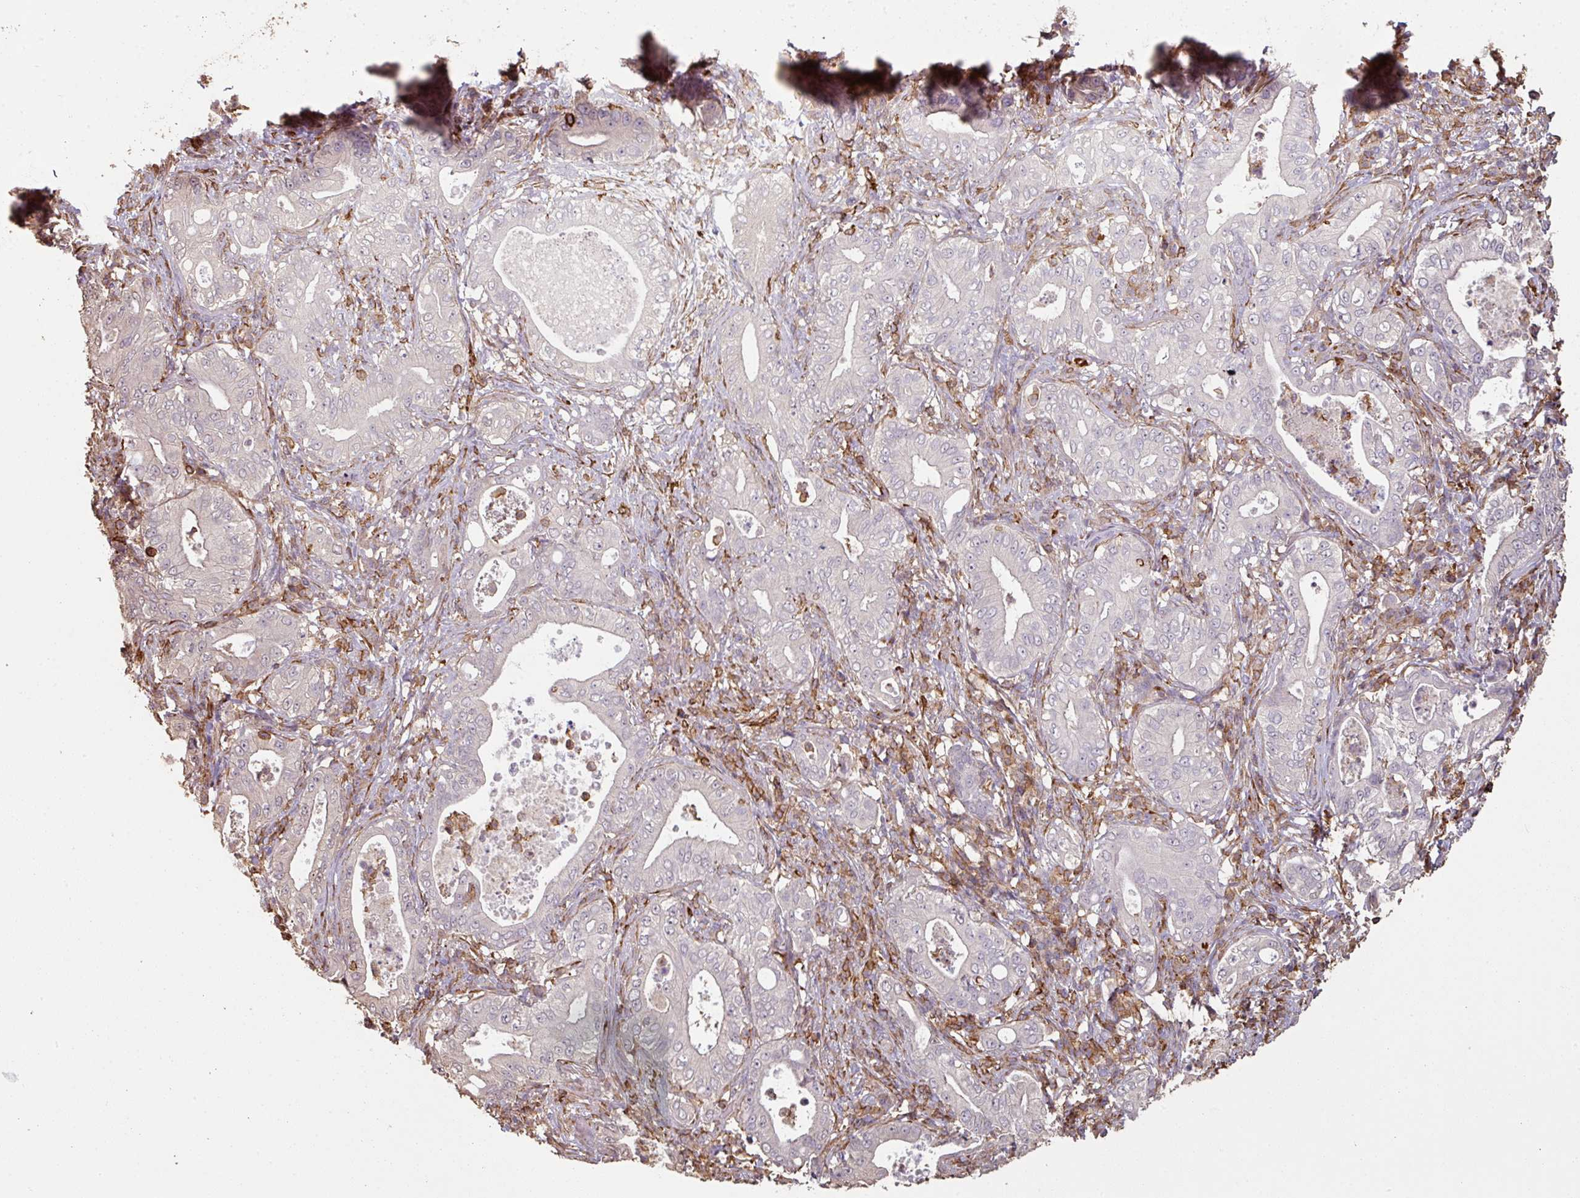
{"staining": {"intensity": "negative", "quantity": "none", "location": "none"}, "tissue": "pancreatic cancer", "cell_type": "Tumor cells", "image_type": "cancer", "snomed": [{"axis": "morphology", "description": "Adenocarcinoma, NOS"}, {"axis": "topography", "description": "Pancreas"}], "caption": "An immunohistochemistry micrograph of pancreatic adenocarcinoma is shown. There is no staining in tumor cells of pancreatic adenocarcinoma.", "gene": "OLFML2B", "patient": {"sex": "male", "age": 71}}